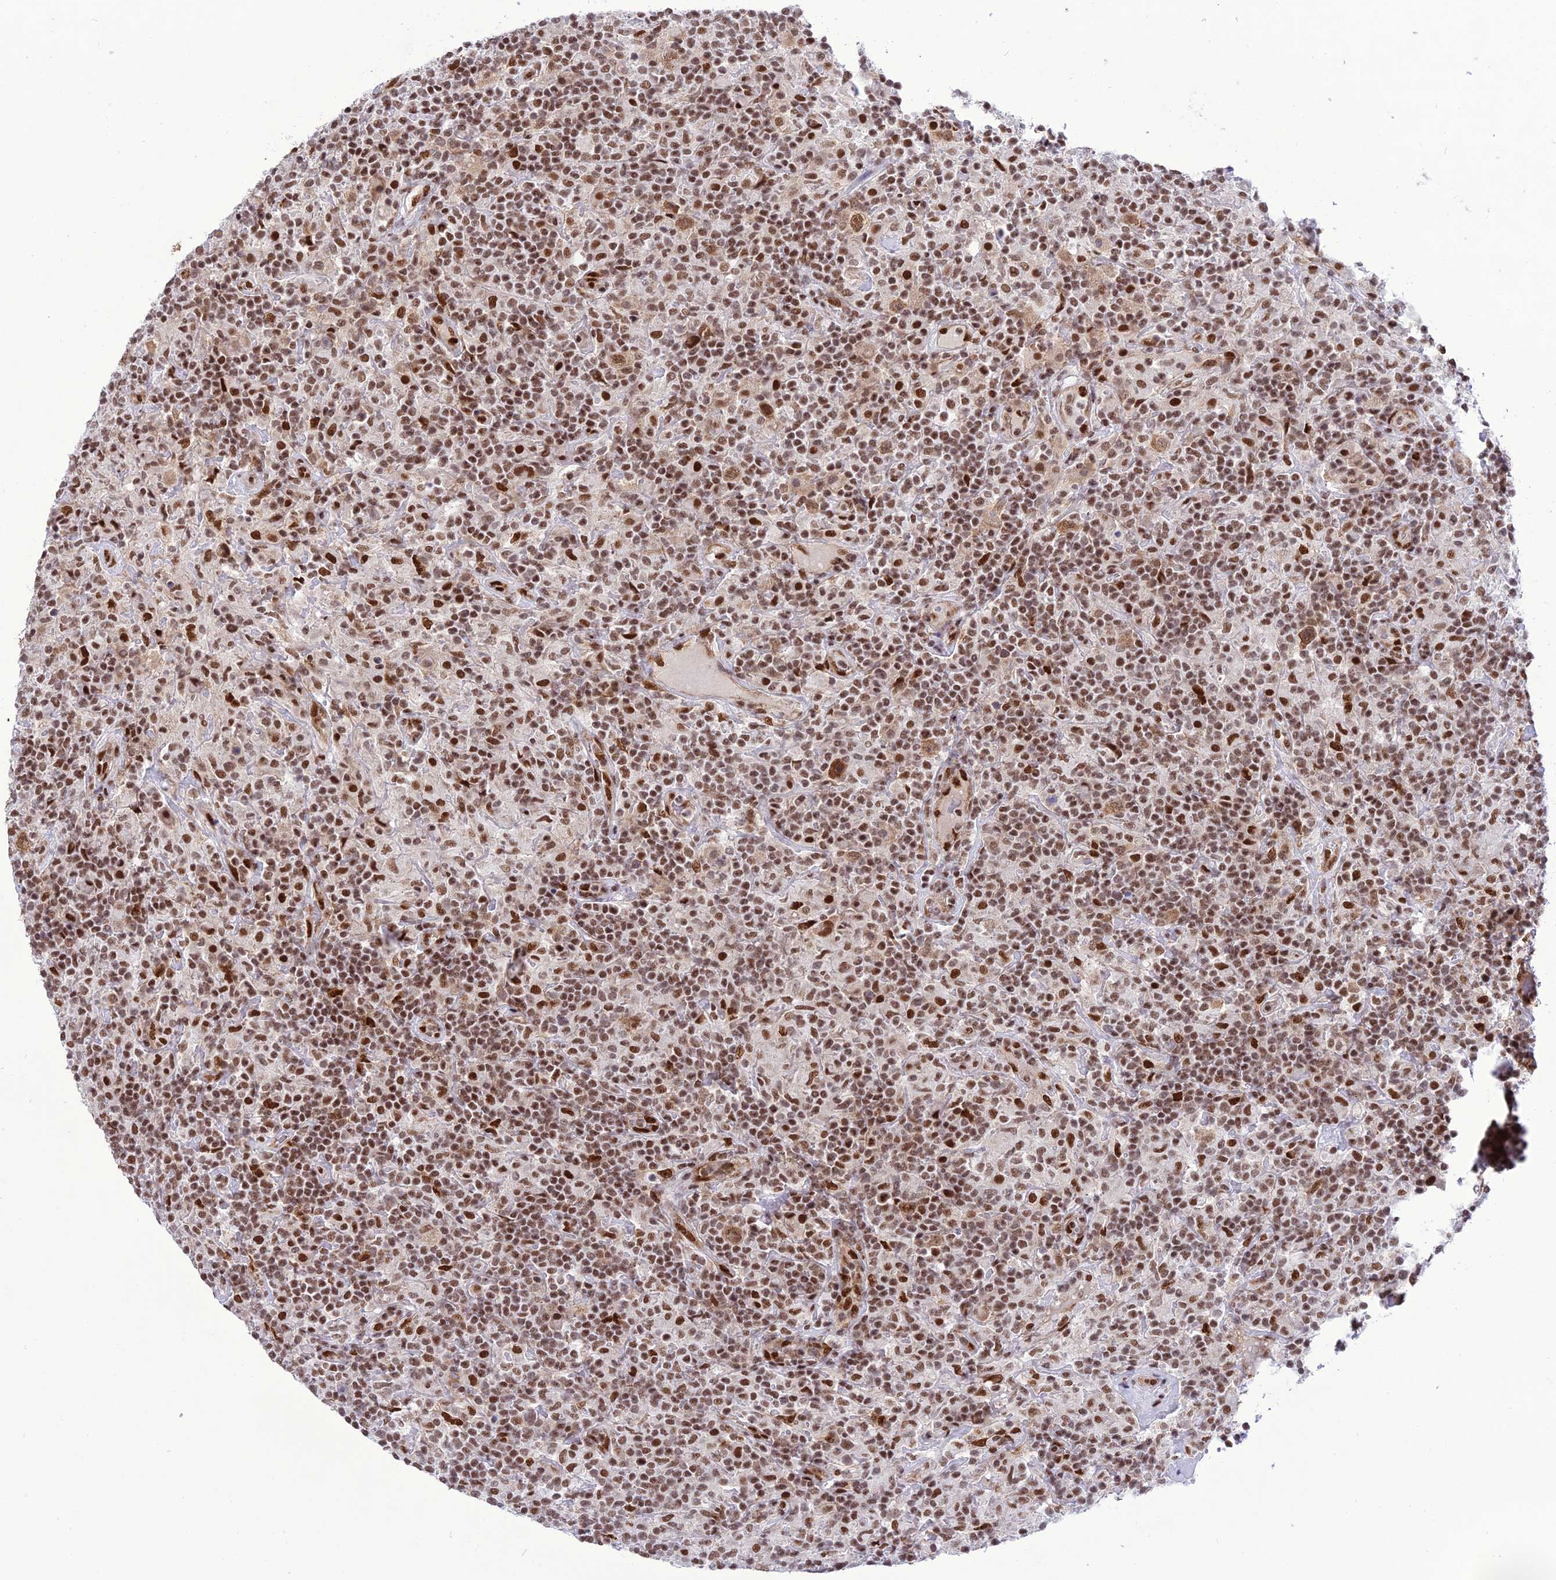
{"staining": {"intensity": "moderate", "quantity": ">75%", "location": "nuclear"}, "tissue": "lymphoma", "cell_type": "Tumor cells", "image_type": "cancer", "snomed": [{"axis": "morphology", "description": "Hodgkin's disease, NOS"}, {"axis": "topography", "description": "Lymph node"}], "caption": "Immunohistochemistry photomicrograph of neoplastic tissue: lymphoma stained using IHC exhibits medium levels of moderate protein expression localized specifically in the nuclear of tumor cells, appearing as a nuclear brown color.", "gene": "DDX1", "patient": {"sex": "male", "age": 70}}